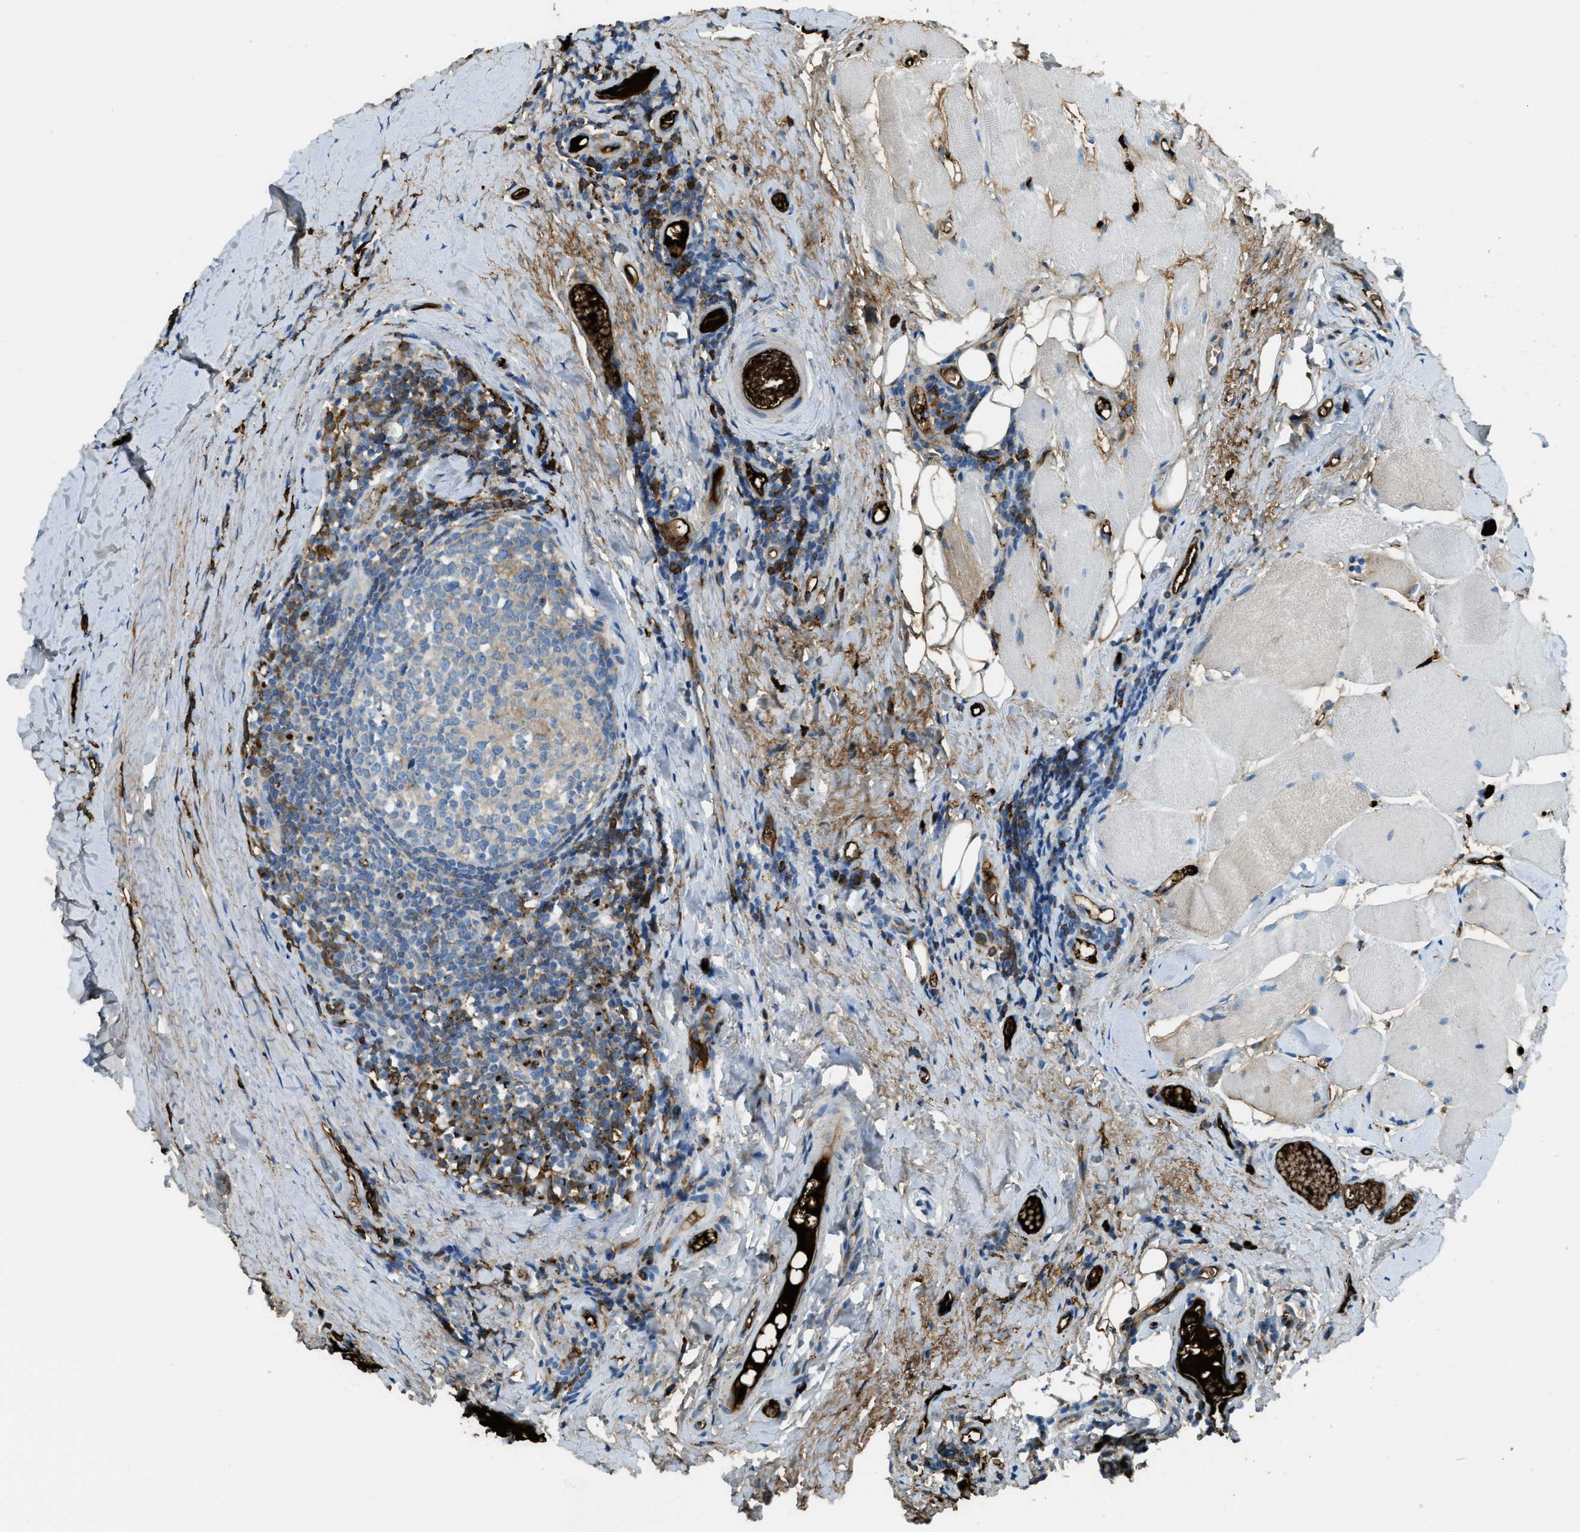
{"staining": {"intensity": "weak", "quantity": "<25%", "location": "cytoplasmic/membranous"}, "tissue": "tonsil", "cell_type": "Germinal center cells", "image_type": "normal", "snomed": [{"axis": "morphology", "description": "Normal tissue, NOS"}, {"axis": "topography", "description": "Tonsil"}], "caption": "DAB immunohistochemical staining of normal tonsil shows no significant expression in germinal center cells.", "gene": "TRIM59", "patient": {"sex": "female", "age": 19}}